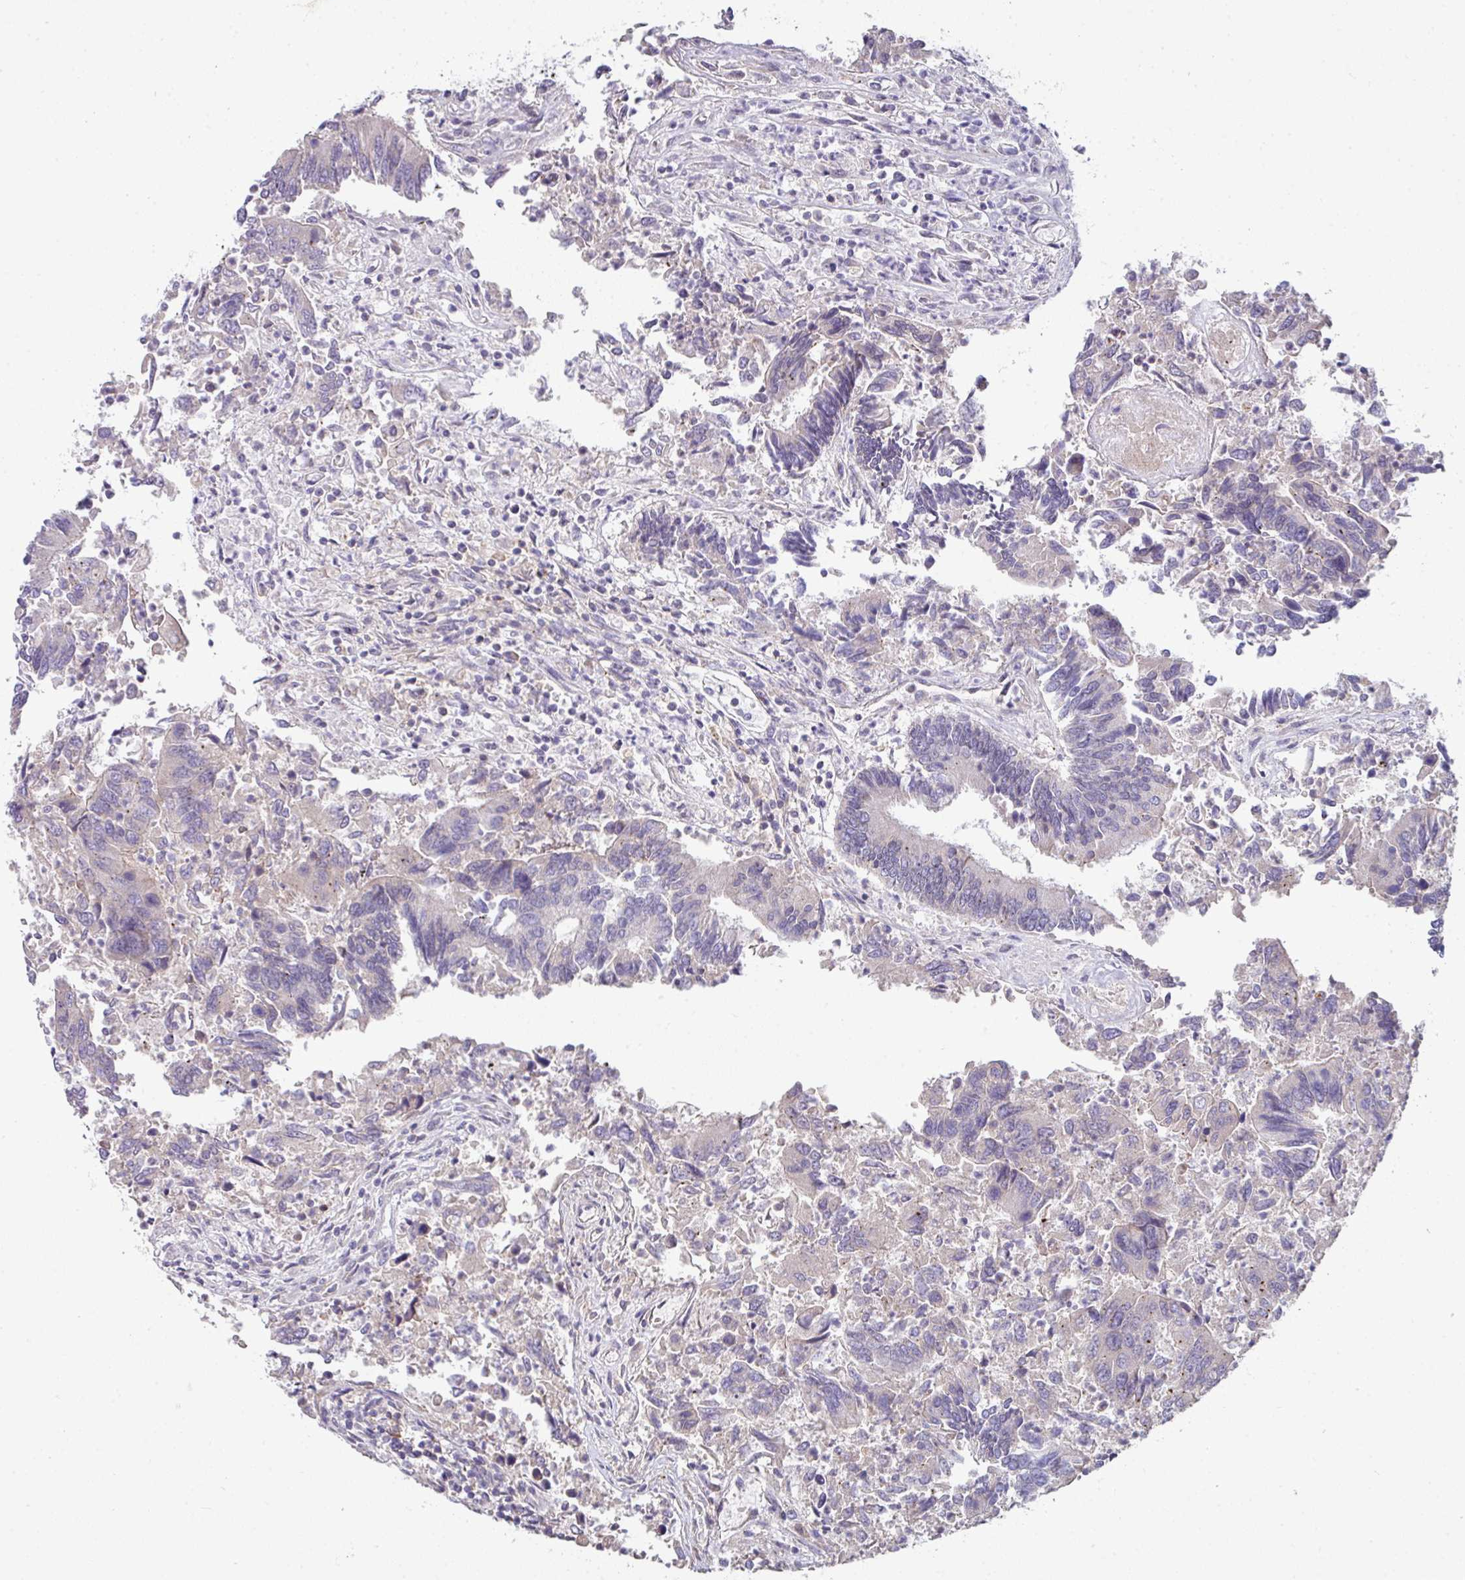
{"staining": {"intensity": "negative", "quantity": "none", "location": "none"}, "tissue": "colorectal cancer", "cell_type": "Tumor cells", "image_type": "cancer", "snomed": [{"axis": "morphology", "description": "Adenocarcinoma, NOS"}, {"axis": "topography", "description": "Colon"}], "caption": "Tumor cells show no significant protein positivity in colorectal cancer.", "gene": "SLAMF6", "patient": {"sex": "female", "age": 67}}